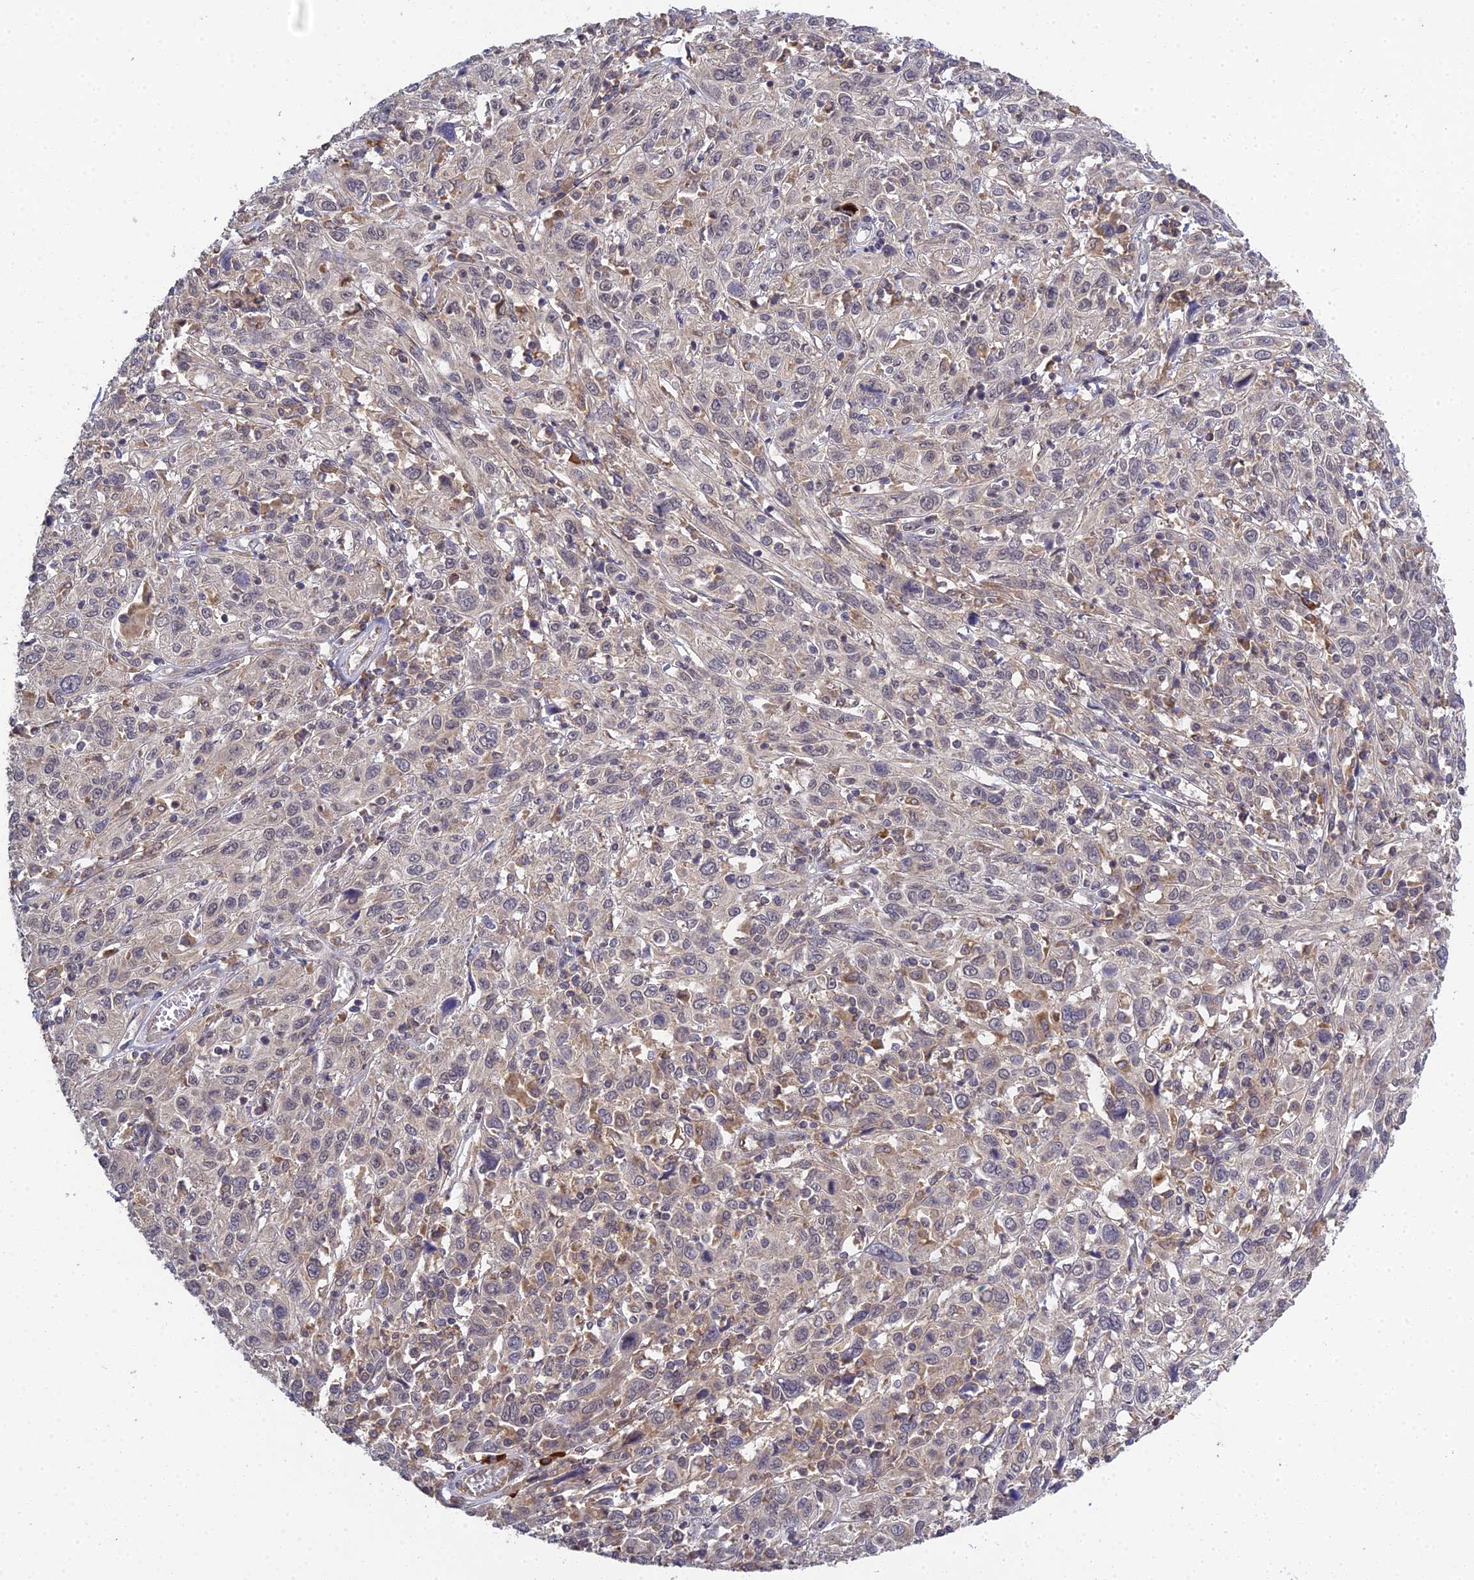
{"staining": {"intensity": "weak", "quantity": "25%-75%", "location": "cytoplasmic/membranous,nuclear"}, "tissue": "cervical cancer", "cell_type": "Tumor cells", "image_type": "cancer", "snomed": [{"axis": "morphology", "description": "Squamous cell carcinoma, NOS"}, {"axis": "topography", "description": "Cervix"}], "caption": "Weak cytoplasmic/membranous and nuclear protein positivity is appreciated in approximately 25%-75% of tumor cells in cervical cancer.", "gene": "TPRX1", "patient": {"sex": "female", "age": 46}}